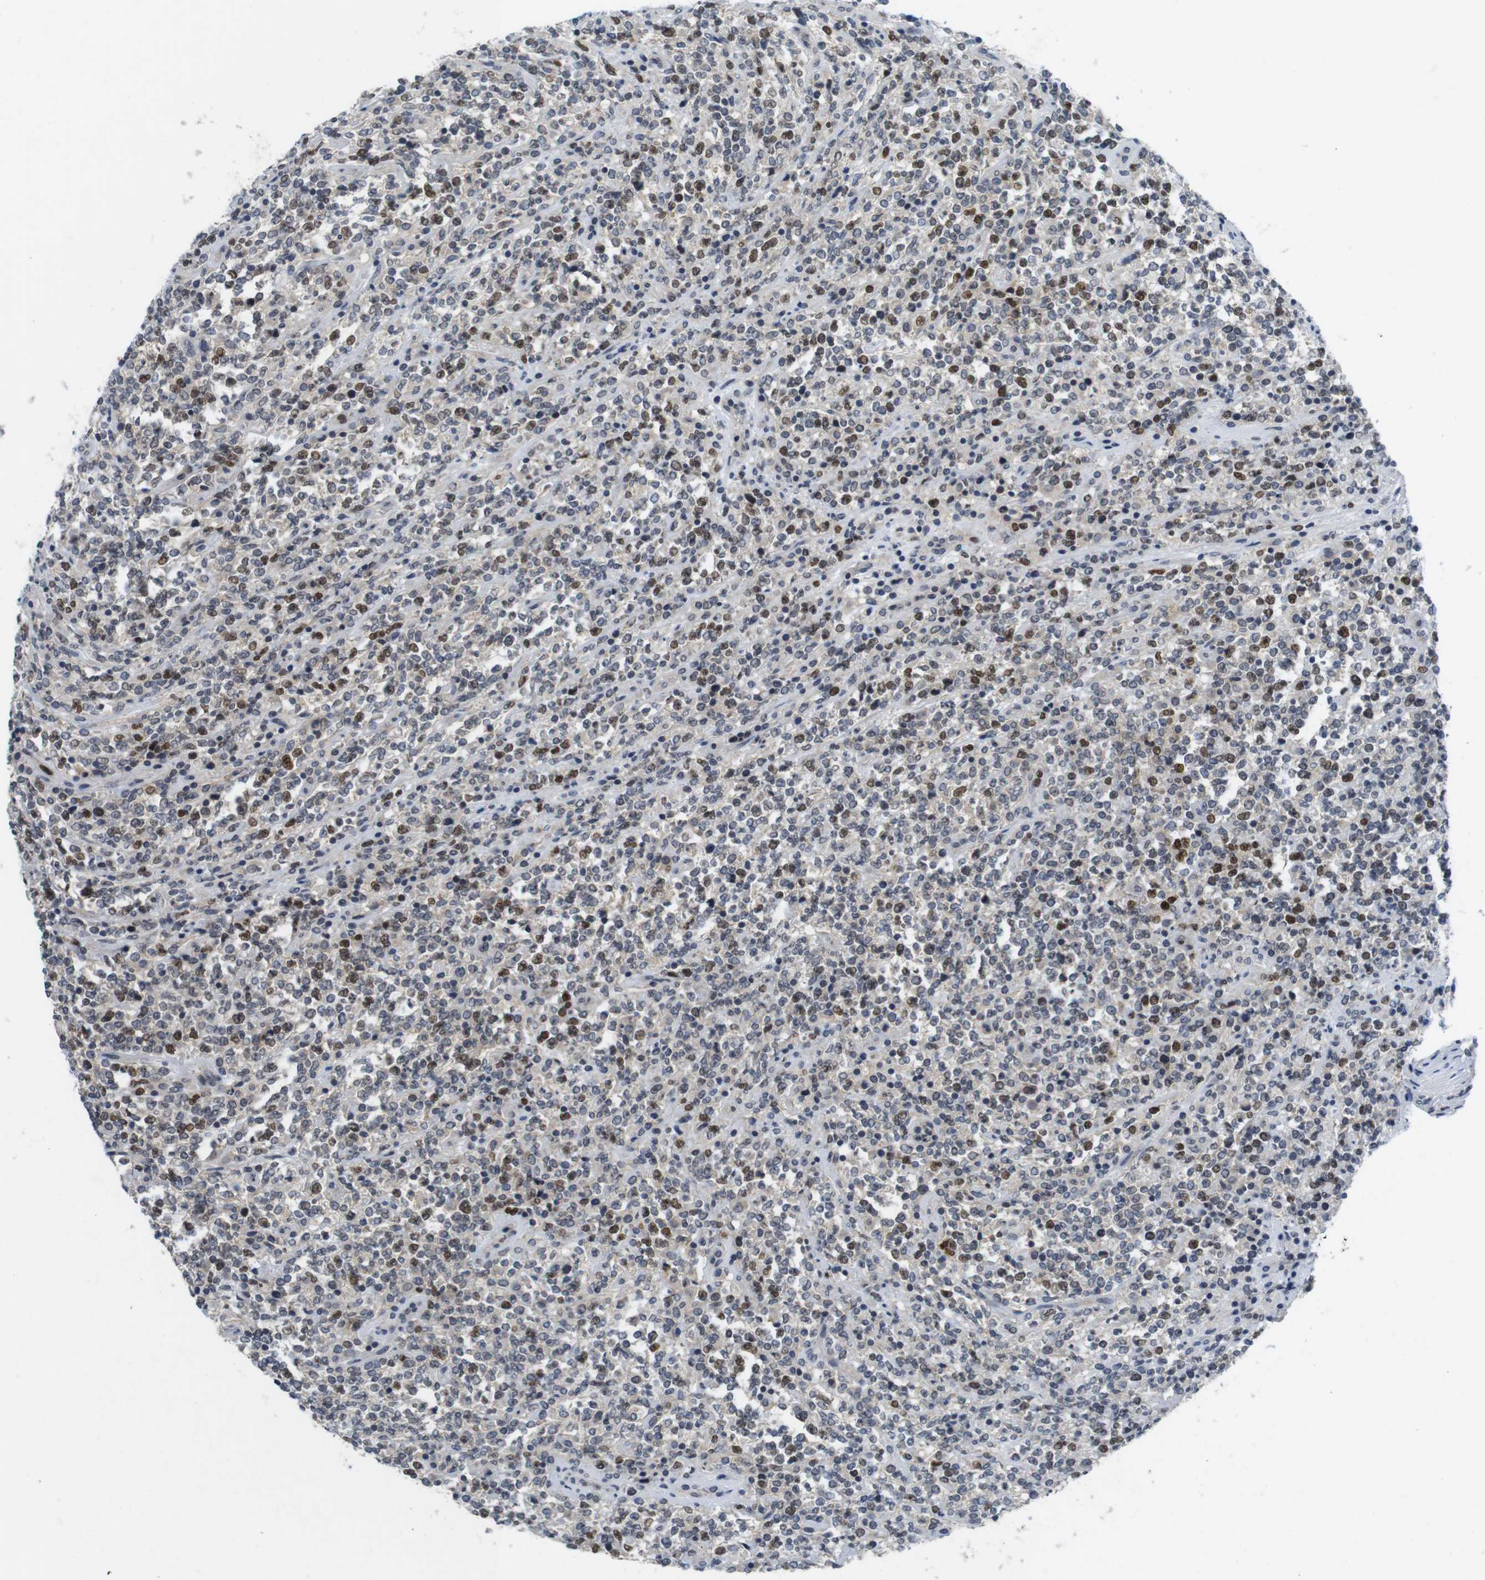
{"staining": {"intensity": "strong", "quantity": "25%-75%", "location": "nuclear"}, "tissue": "lymphoma", "cell_type": "Tumor cells", "image_type": "cancer", "snomed": [{"axis": "morphology", "description": "Malignant lymphoma, non-Hodgkin's type, High grade"}, {"axis": "topography", "description": "Soft tissue"}], "caption": "Malignant lymphoma, non-Hodgkin's type (high-grade) stained for a protein reveals strong nuclear positivity in tumor cells. Using DAB (brown) and hematoxylin (blue) stains, captured at high magnification using brightfield microscopy.", "gene": "SKP2", "patient": {"sex": "male", "age": 18}}